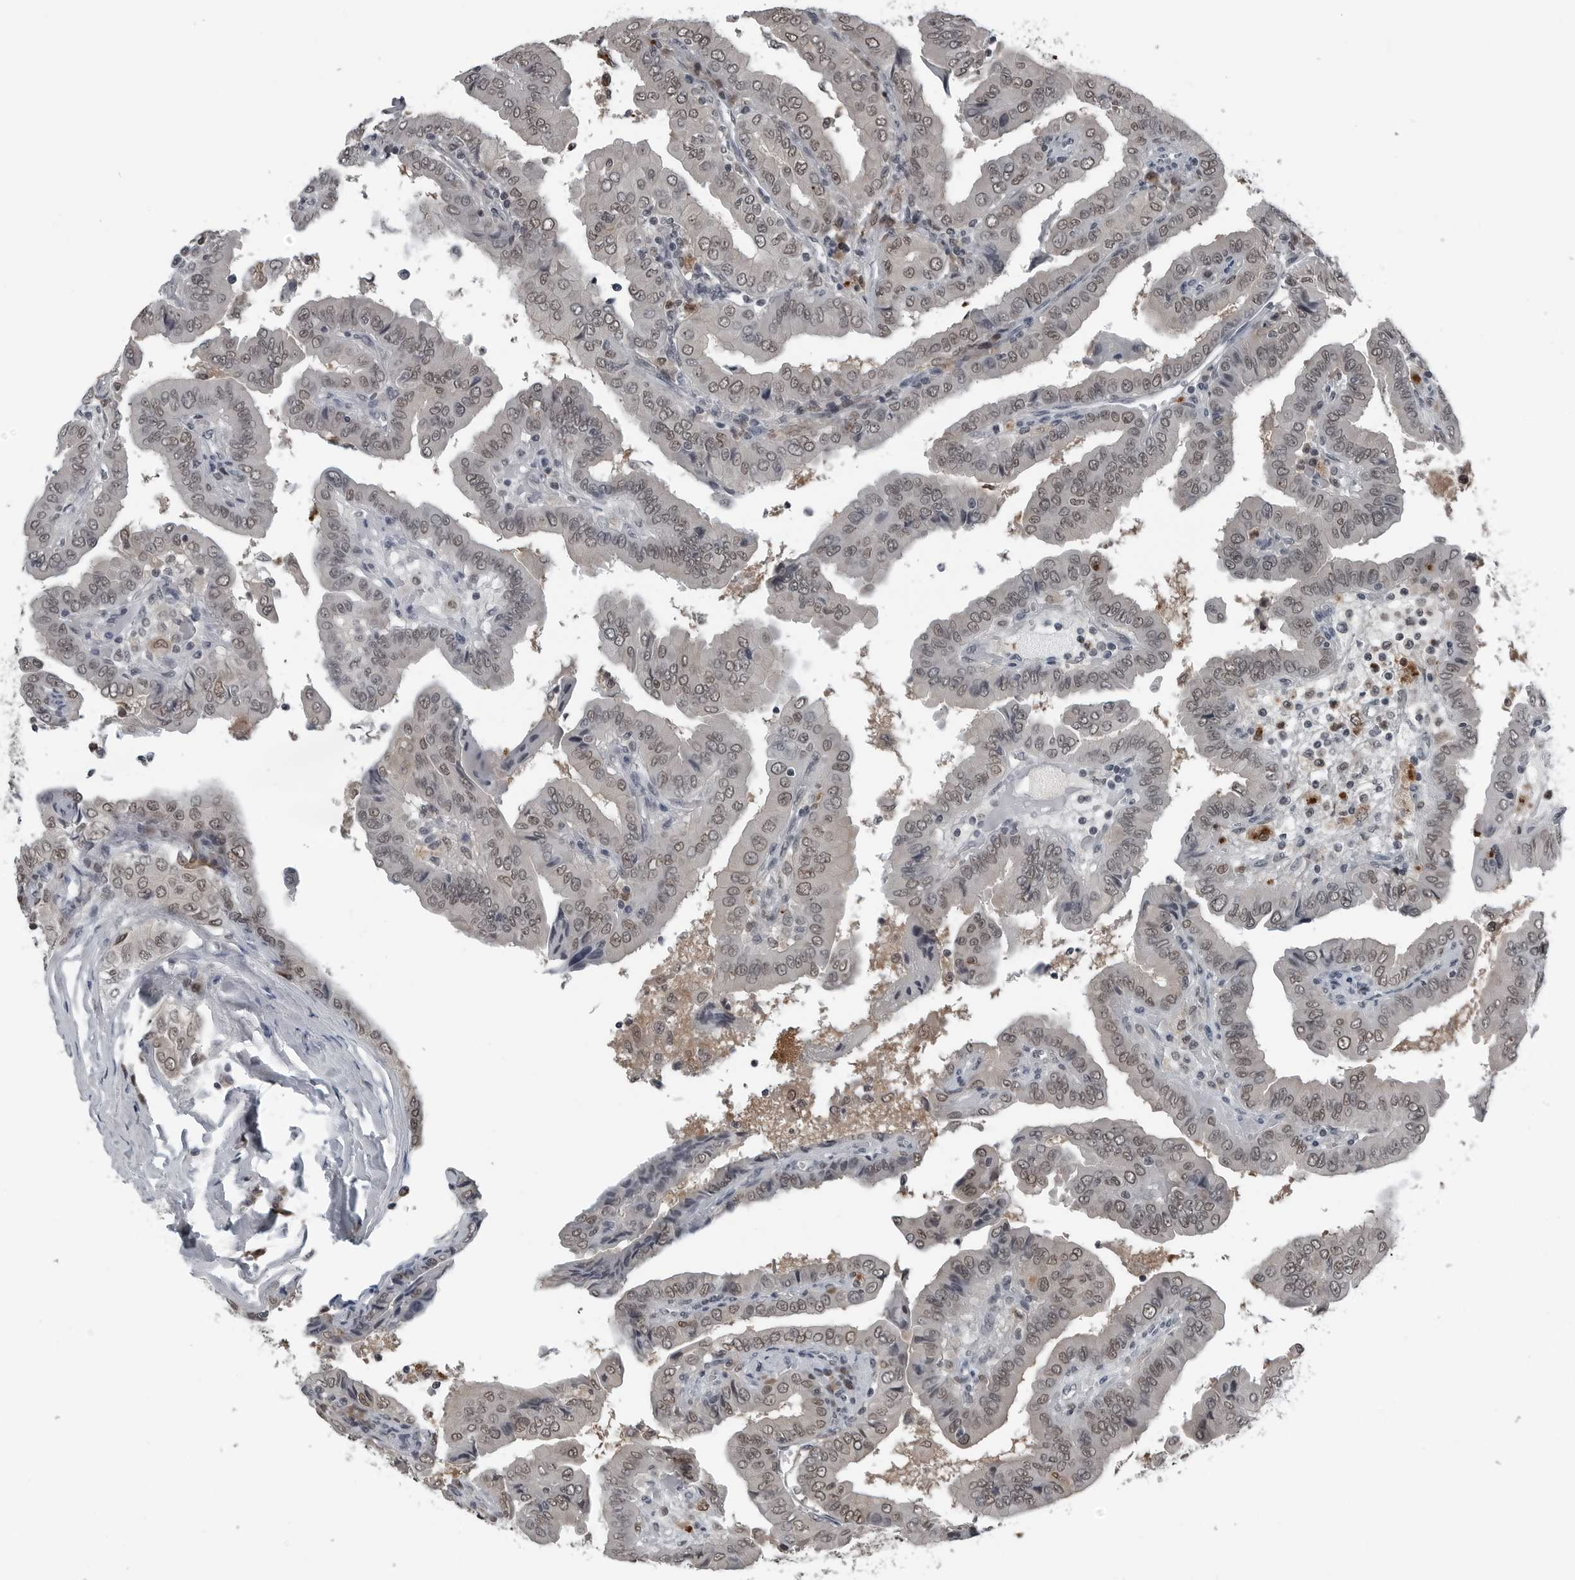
{"staining": {"intensity": "moderate", "quantity": ">75%", "location": "cytoplasmic/membranous,nuclear"}, "tissue": "thyroid cancer", "cell_type": "Tumor cells", "image_type": "cancer", "snomed": [{"axis": "morphology", "description": "Papillary adenocarcinoma, NOS"}, {"axis": "topography", "description": "Thyroid gland"}], "caption": "Immunohistochemistry (IHC) (DAB) staining of papillary adenocarcinoma (thyroid) exhibits moderate cytoplasmic/membranous and nuclear protein staining in about >75% of tumor cells.", "gene": "AKR1A1", "patient": {"sex": "male", "age": 33}}